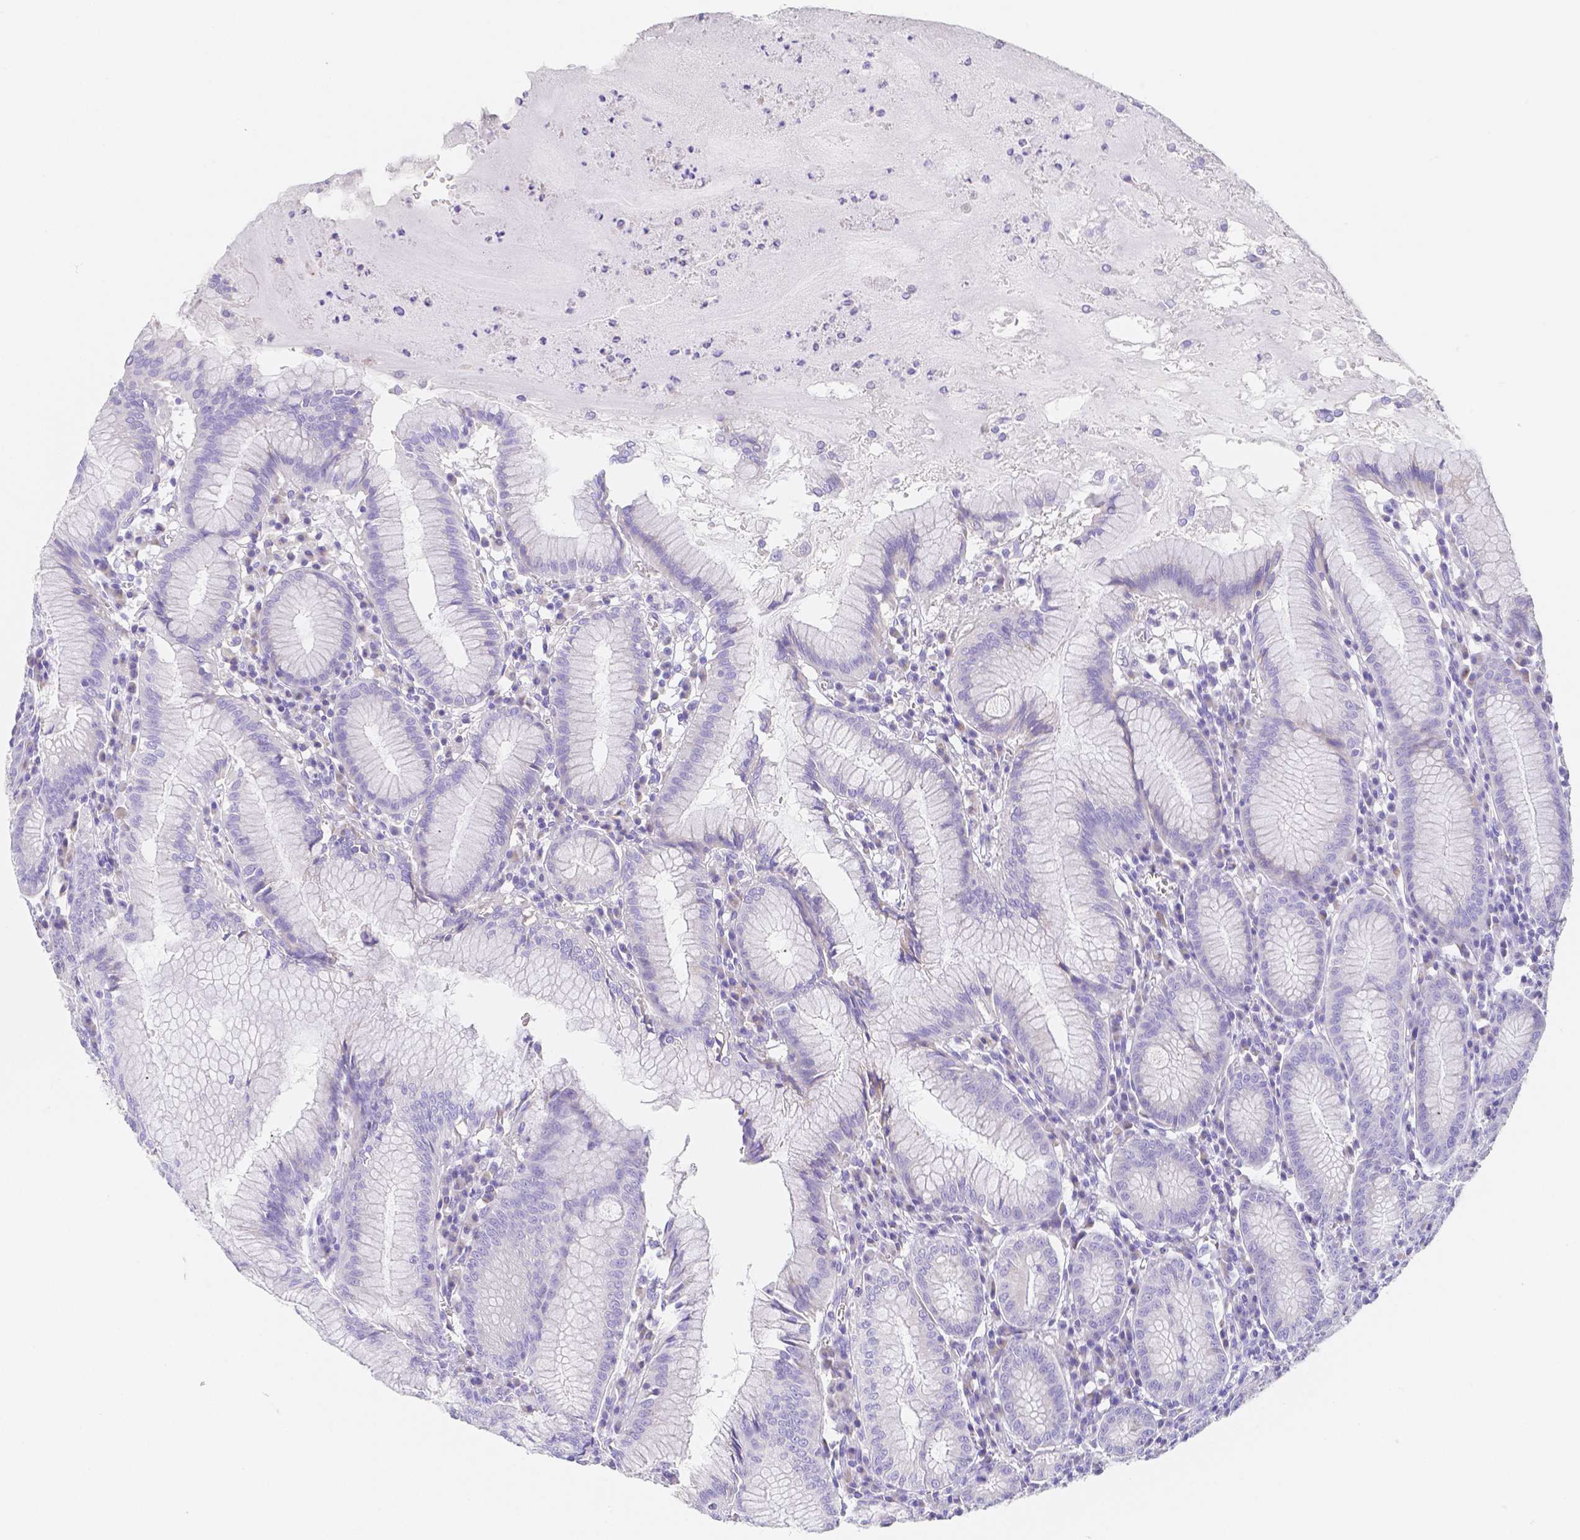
{"staining": {"intensity": "negative", "quantity": "none", "location": "none"}, "tissue": "stomach", "cell_type": "Glandular cells", "image_type": "normal", "snomed": [{"axis": "morphology", "description": "Normal tissue, NOS"}, {"axis": "topography", "description": "Stomach"}], "caption": "Immunohistochemical staining of benign stomach shows no significant staining in glandular cells.", "gene": "ZG16B", "patient": {"sex": "male", "age": 55}}